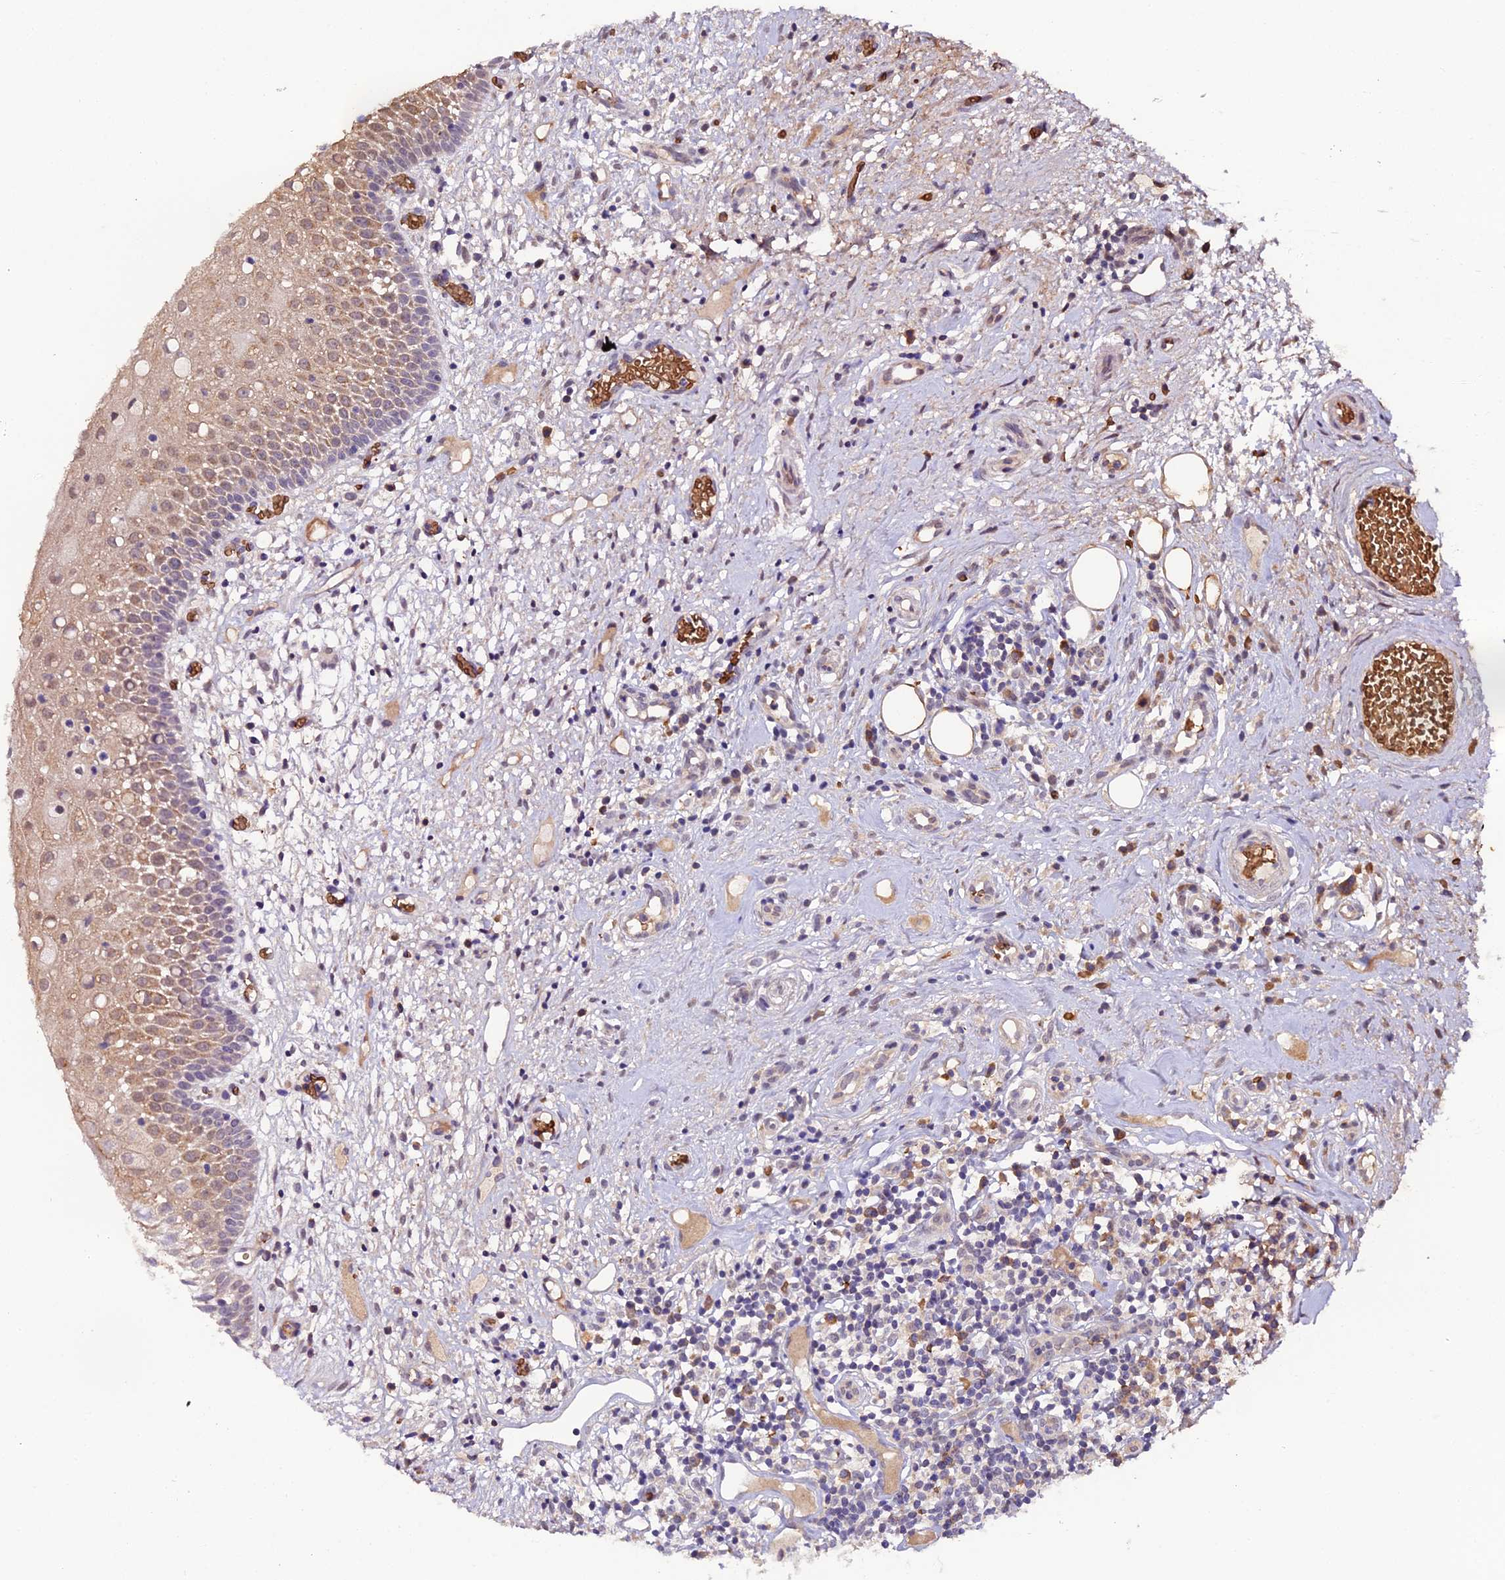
{"staining": {"intensity": "moderate", "quantity": "25%-75%", "location": "cytoplasmic/membranous"}, "tissue": "oral mucosa", "cell_type": "Squamous epithelial cells", "image_type": "normal", "snomed": [{"axis": "morphology", "description": "Normal tissue, NOS"}, {"axis": "topography", "description": "Oral tissue"}], "caption": "Immunohistochemistry histopathology image of benign oral mucosa: oral mucosa stained using IHC demonstrates medium levels of moderate protein expression localized specifically in the cytoplasmic/membranous of squamous epithelial cells, appearing as a cytoplasmic/membranous brown color.", "gene": "ZDBF2", "patient": {"sex": "female", "age": 69}}